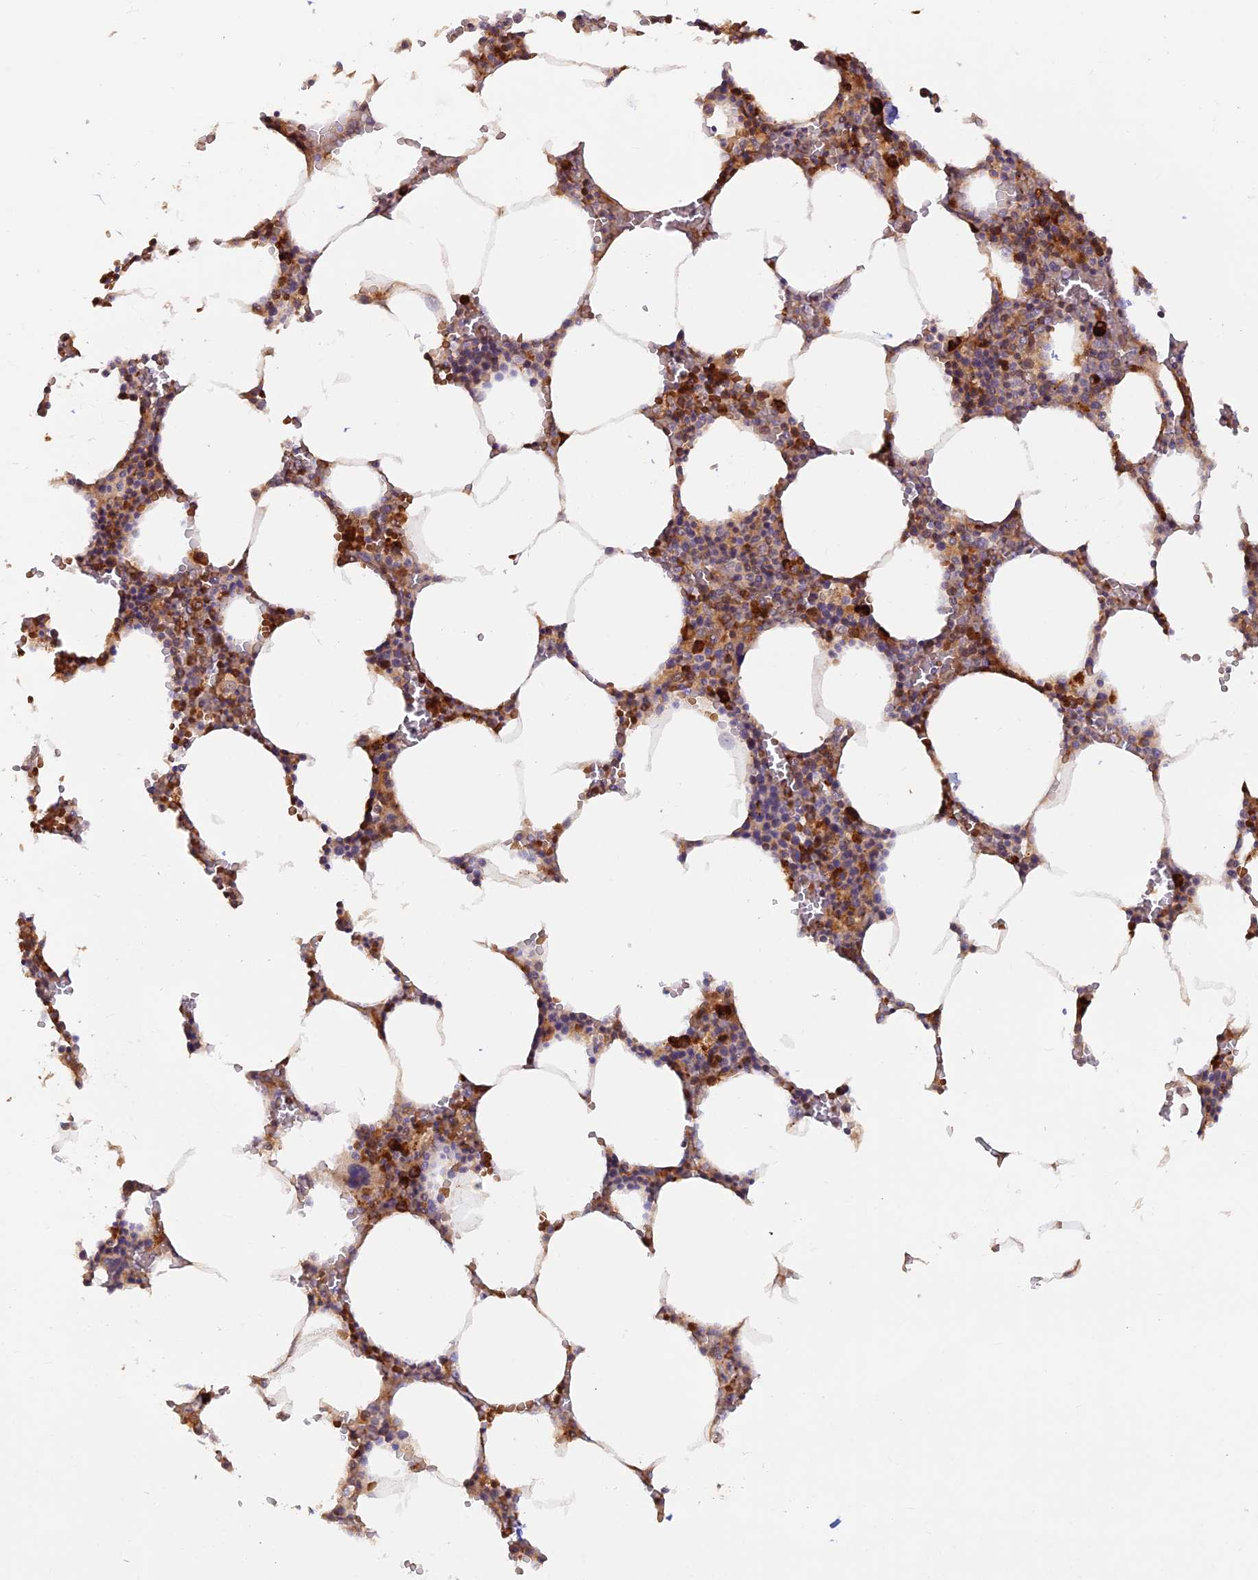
{"staining": {"intensity": "strong", "quantity": "<25%", "location": "cytoplasmic/membranous"}, "tissue": "bone marrow", "cell_type": "Hematopoietic cells", "image_type": "normal", "snomed": [{"axis": "morphology", "description": "Normal tissue, NOS"}, {"axis": "topography", "description": "Bone marrow"}], "caption": "Immunohistochemistry (IHC) micrograph of normal bone marrow: human bone marrow stained using IHC reveals medium levels of strong protein expression localized specifically in the cytoplasmic/membranous of hematopoietic cells, appearing as a cytoplasmic/membranous brown color.", "gene": "GMCL1", "patient": {"sex": "male", "age": 70}}